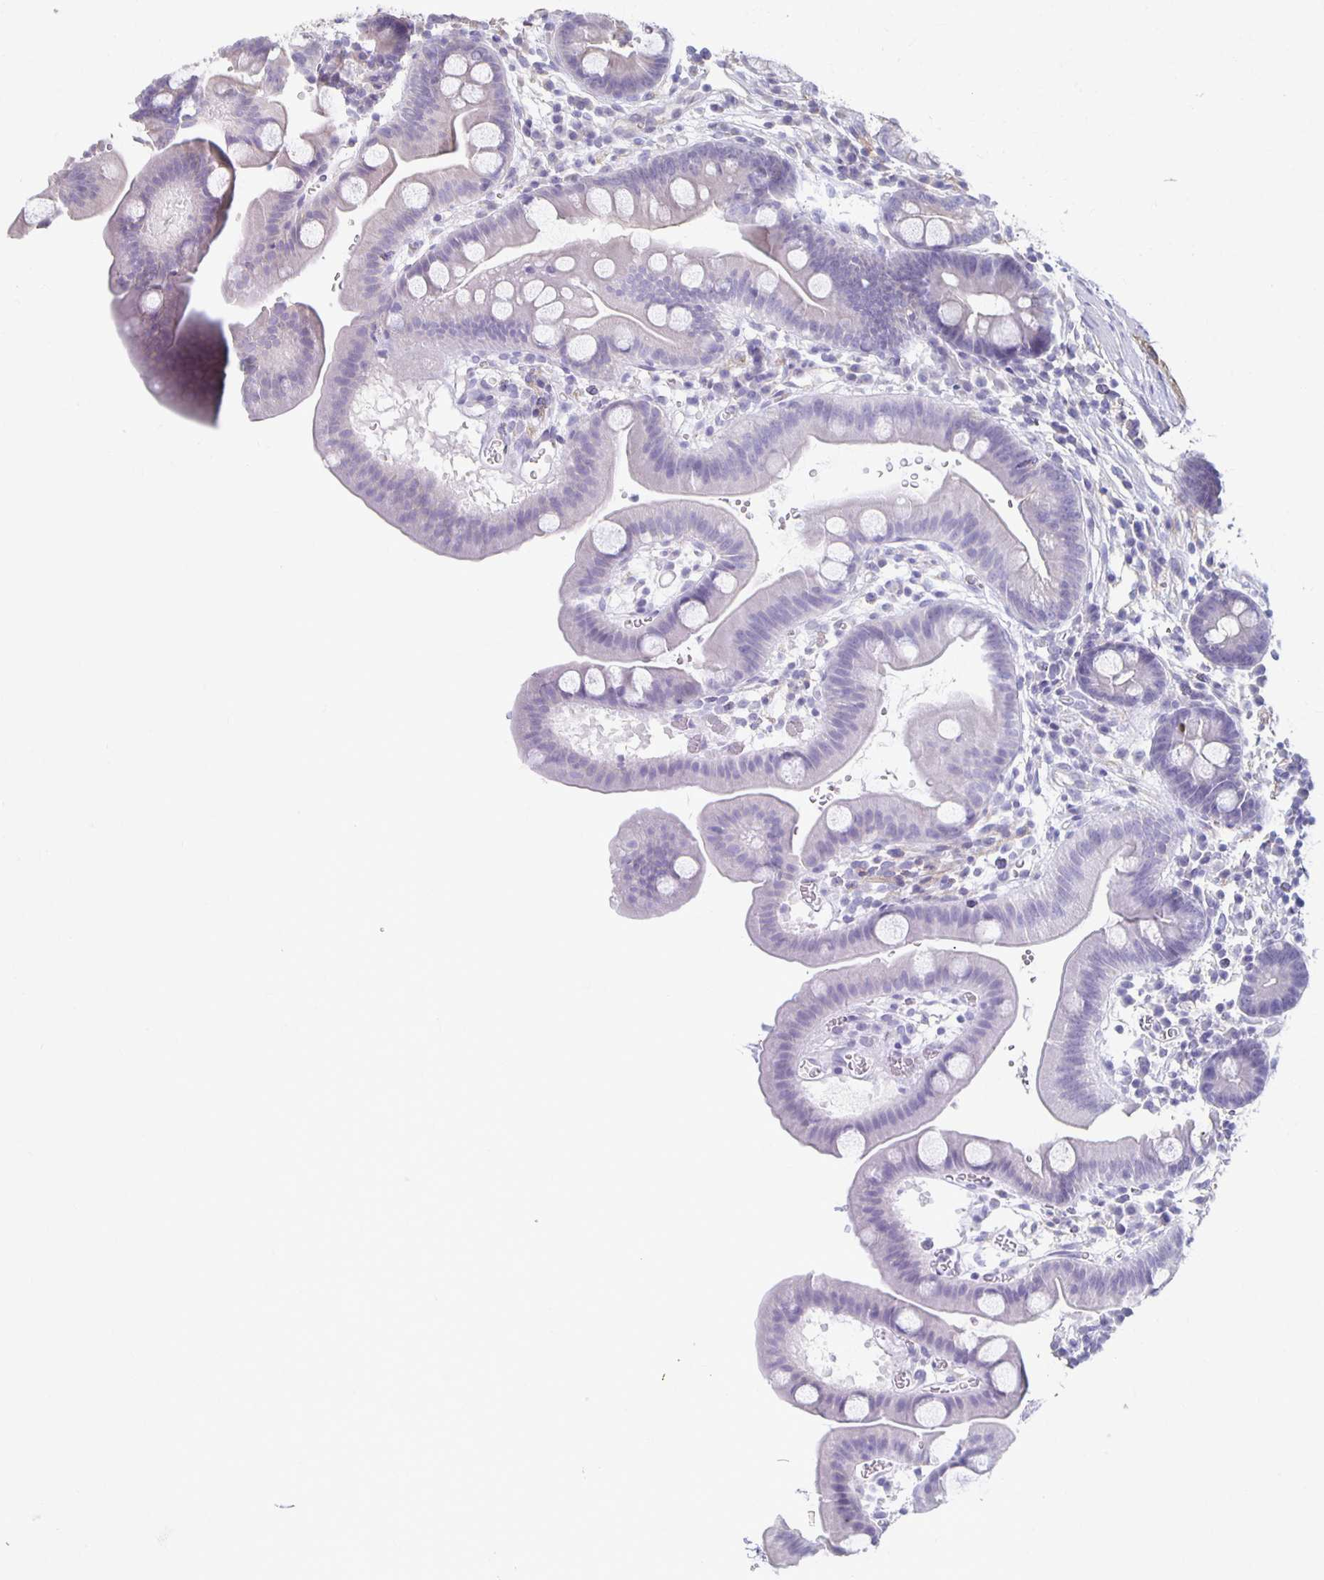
{"staining": {"intensity": "negative", "quantity": "none", "location": "none"}, "tissue": "duodenum", "cell_type": "Glandular cells", "image_type": "normal", "snomed": [{"axis": "morphology", "description": "Normal tissue, NOS"}, {"axis": "topography", "description": "Duodenum"}], "caption": "This image is of benign duodenum stained with immunohistochemistry to label a protein in brown with the nuclei are counter-stained blue. There is no staining in glandular cells.", "gene": "PPP1R3E", "patient": {"sex": "male", "age": 59}}